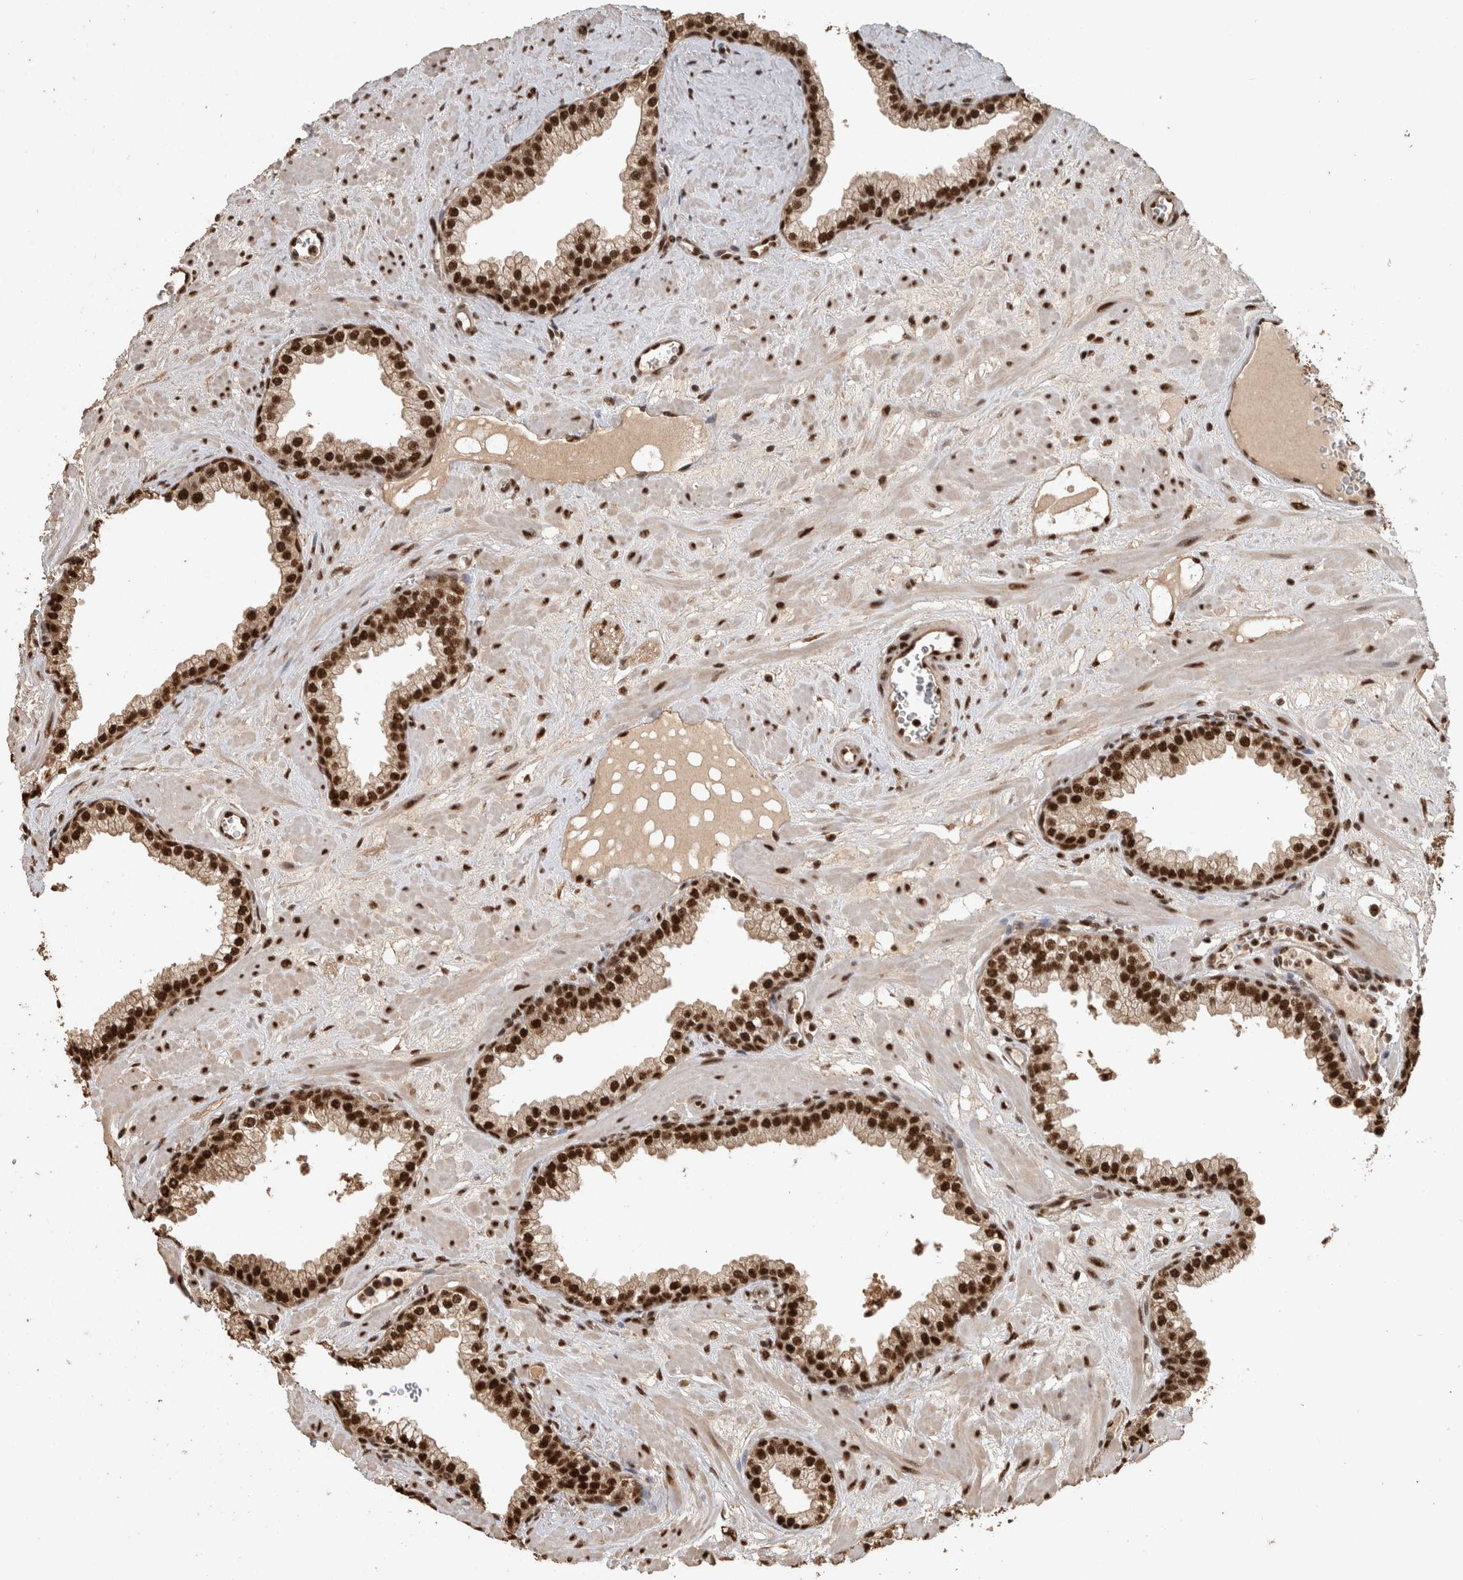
{"staining": {"intensity": "strong", "quantity": ">75%", "location": "nuclear"}, "tissue": "prostate", "cell_type": "Glandular cells", "image_type": "normal", "snomed": [{"axis": "morphology", "description": "Normal tissue, NOS"}, {"axis": "morphology", "description": "Urothelial carcinoma, Low grade"}, {"axis": "topography", "description": "Urinary bladder"}, {"axis": "topography", "description": "Prostate"}], "caption": "Immunohistochemistry (IHC) histopathology image of unremarkable prostate: prostate stained using IHC shows high levels of strong protein expression localized specifically in the nuclear of glandular cells, appearing as a nuclear brown color.", "gene": "RAD50", "patient": {"sex": "male", "age": 60}}